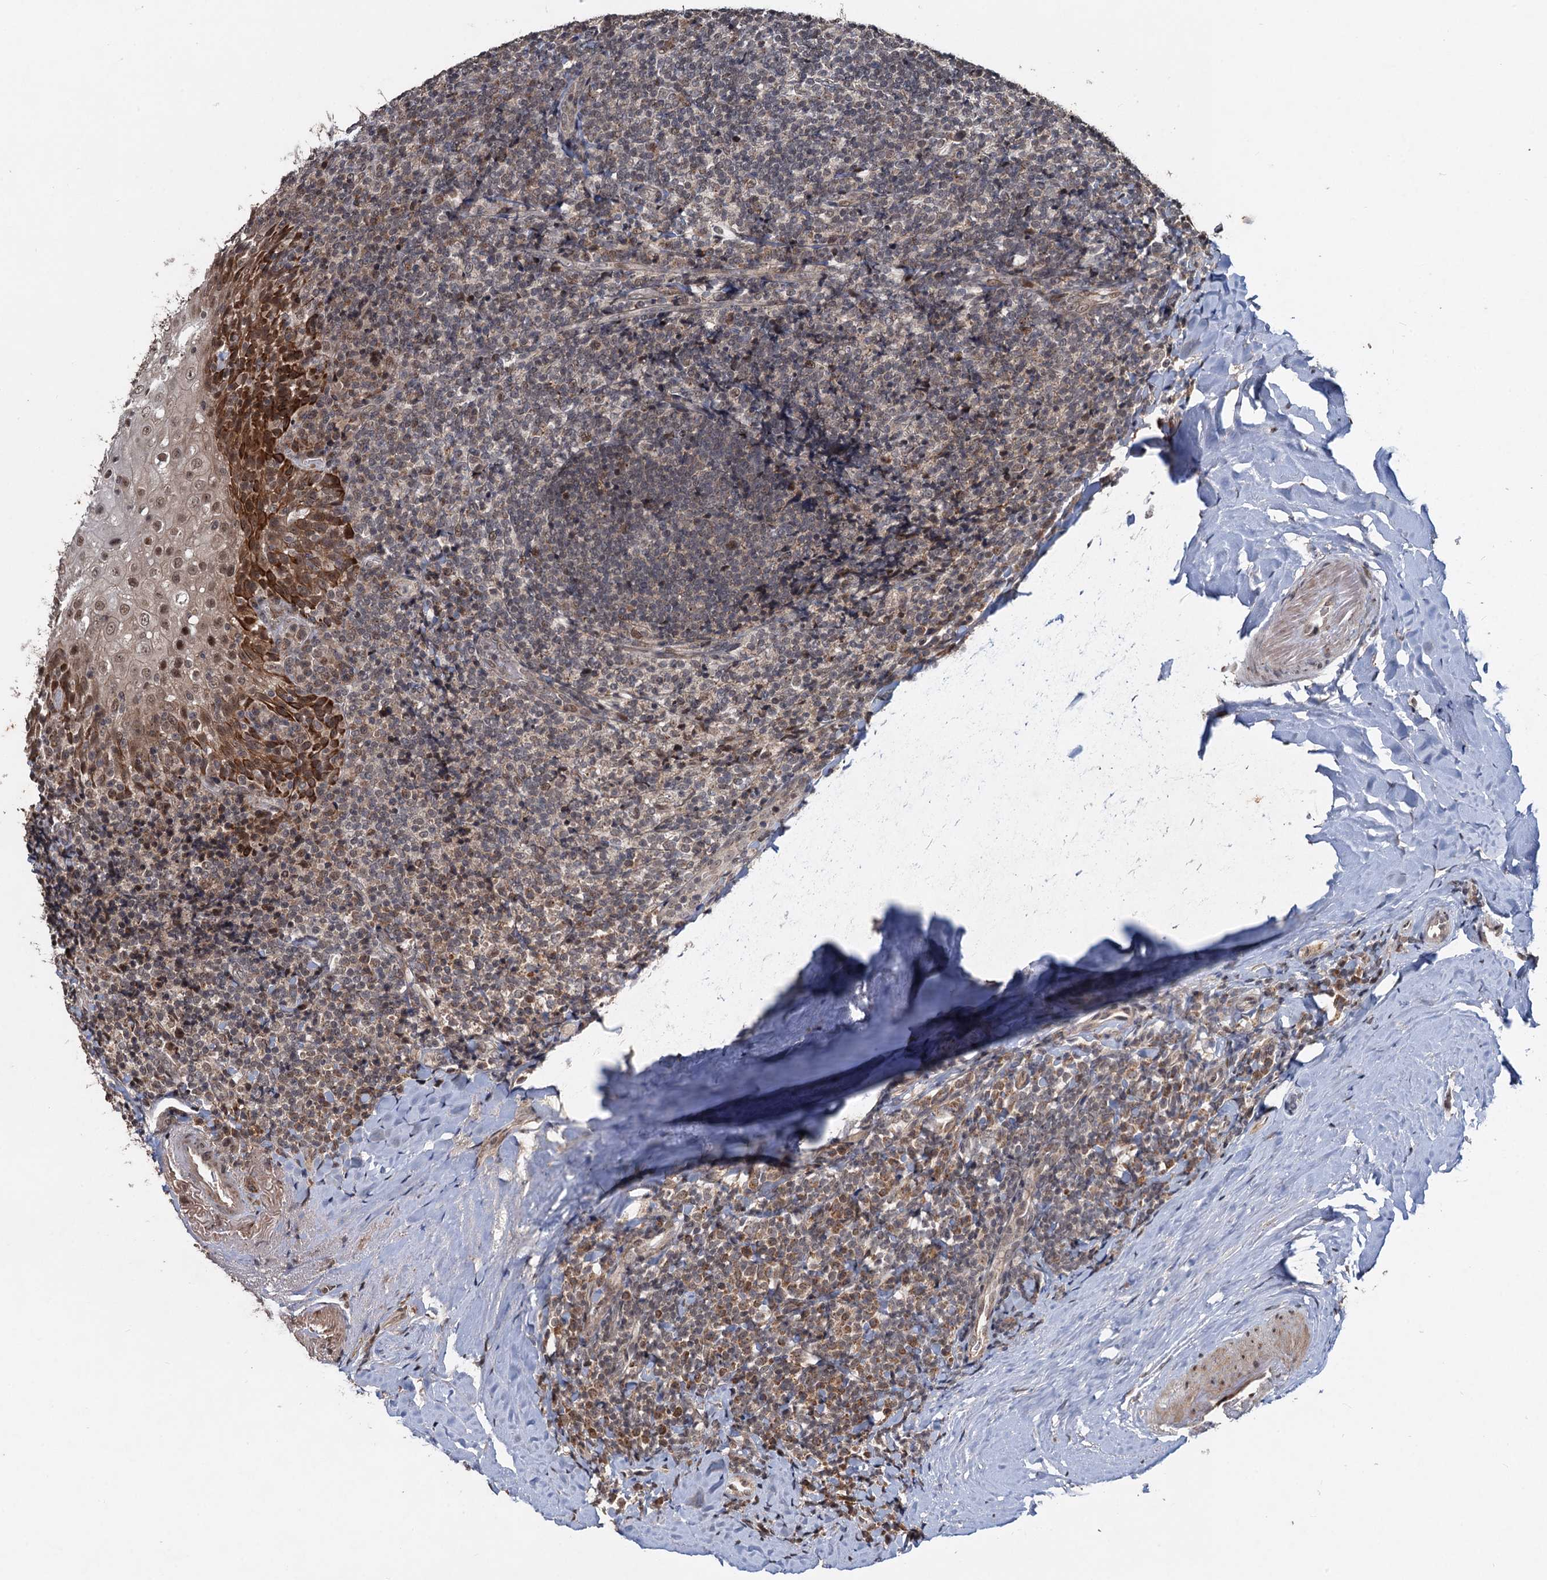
{"staining": {"intensity": "weak", "quantity": "25%-75%", "location": "cytoplasmic/membranous,nuclear"}, "tissue": "tonsil", "cell_type": "Germinal center cells", "image_type": "normal", "snomed": [{"axis": "morphology", "description": "Normal tissue, NOS"}, {"axis": "topography", "description": "Tonsil"}], "caption": "Immunohistochemical staining of unremarkable human tonsil displays weak cytoplasmic/membranous,nuclear protein positivity in approximately 25%-75% of germinal center cells. (Stains: DAB in brown, nuclei in blue, Microscopy: brightfield microscopy at high magnification).", "gene": "REP15", "patient": {"sex": "male", "age": 37}}